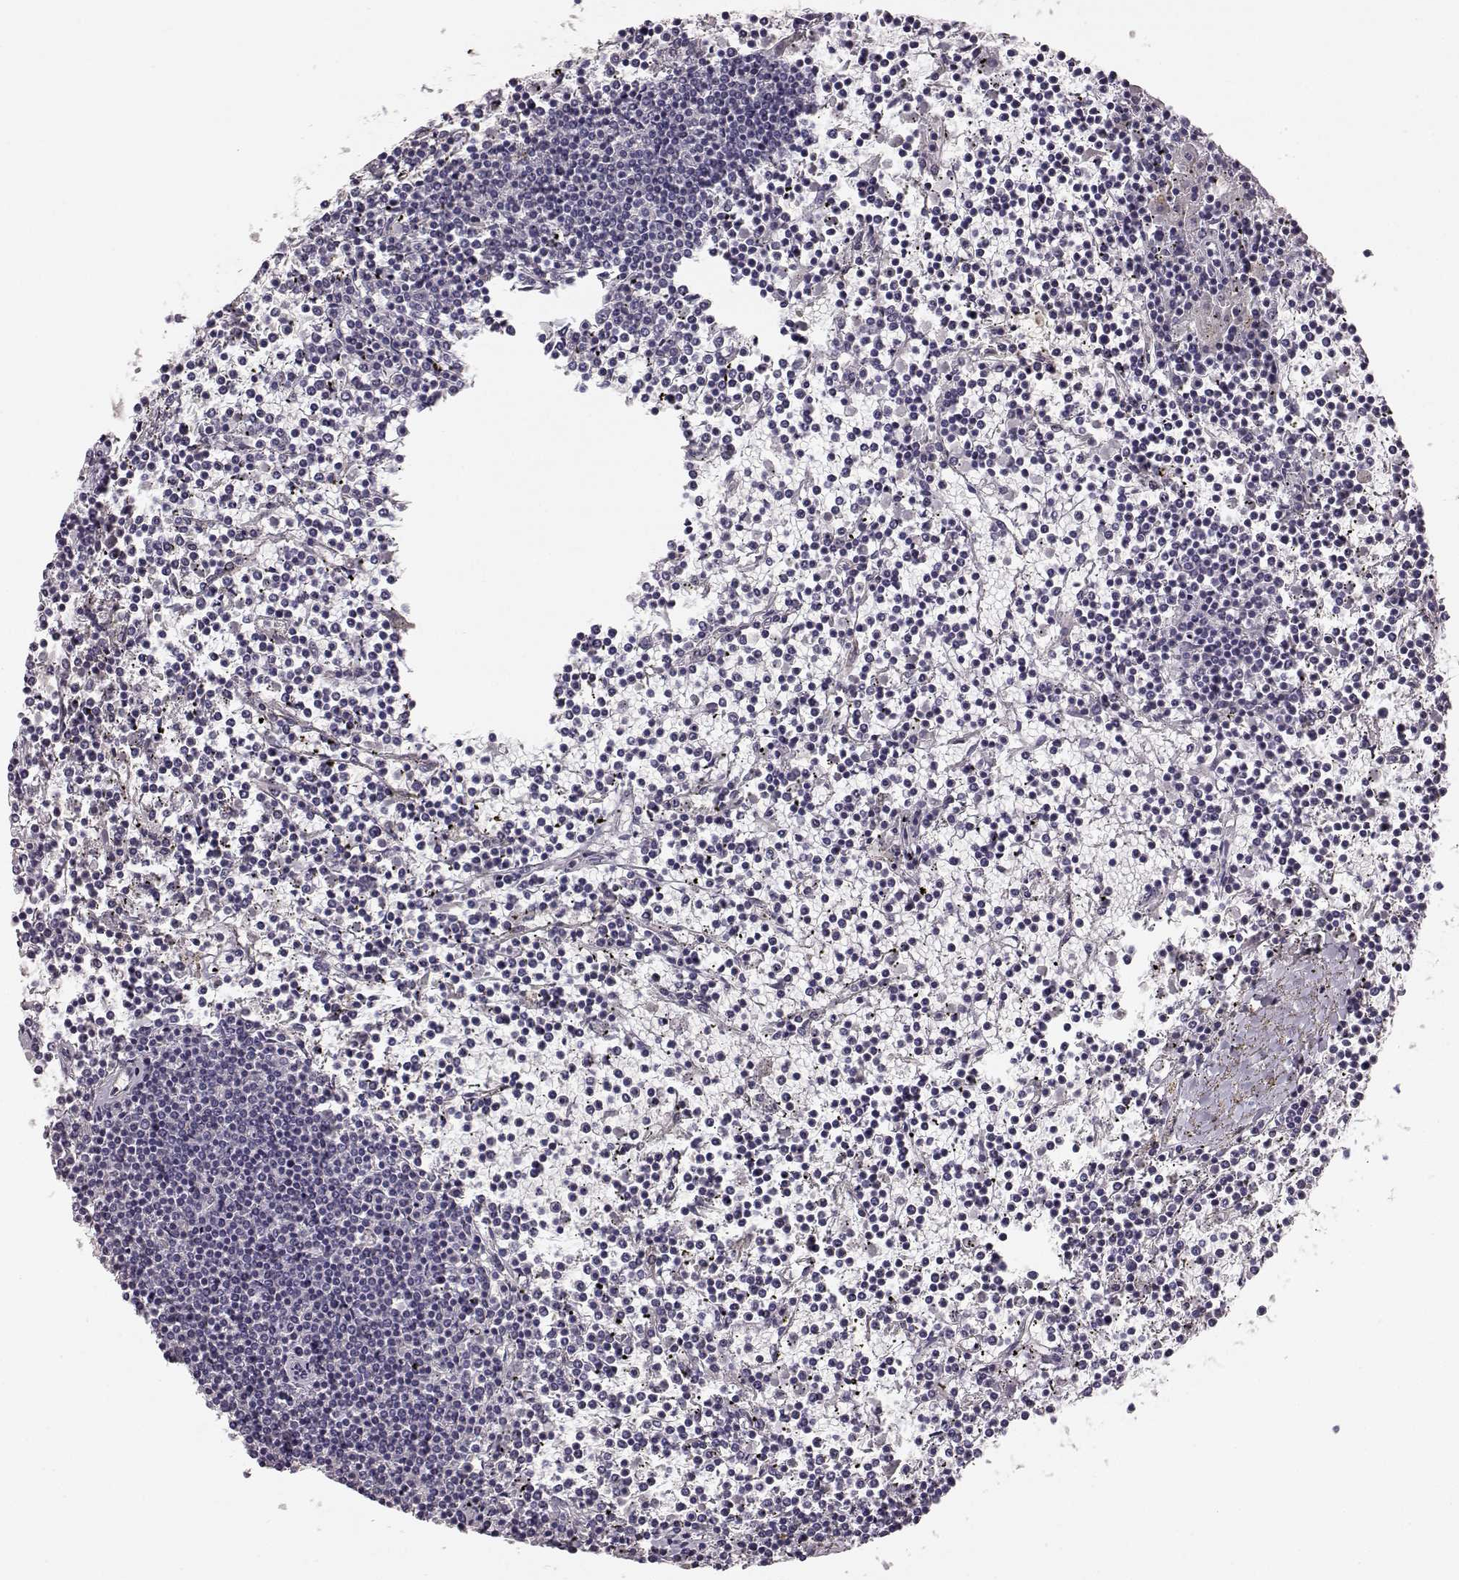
{"staining": {"intensity": "negative", "quantity": "none", "location": "none"}, "tissue": "lymphoma", "cell_type": "Tumor cells", "image_type": "cancer", "snomed": [{"axis": "morphology", "description": "Malignant lymphoma, non-Hodgkin's type, Low grade"}, {"axis": "topography", "description": "Spleen"}], "caption": "This photomicrograph is of lymphoma stained with IHC to label a protein in brown with the nuclei are counter-stained blue. There is no expression in tumor cells.", "gene": "GHR", "patient": {"sex": "female", "age": 19}}